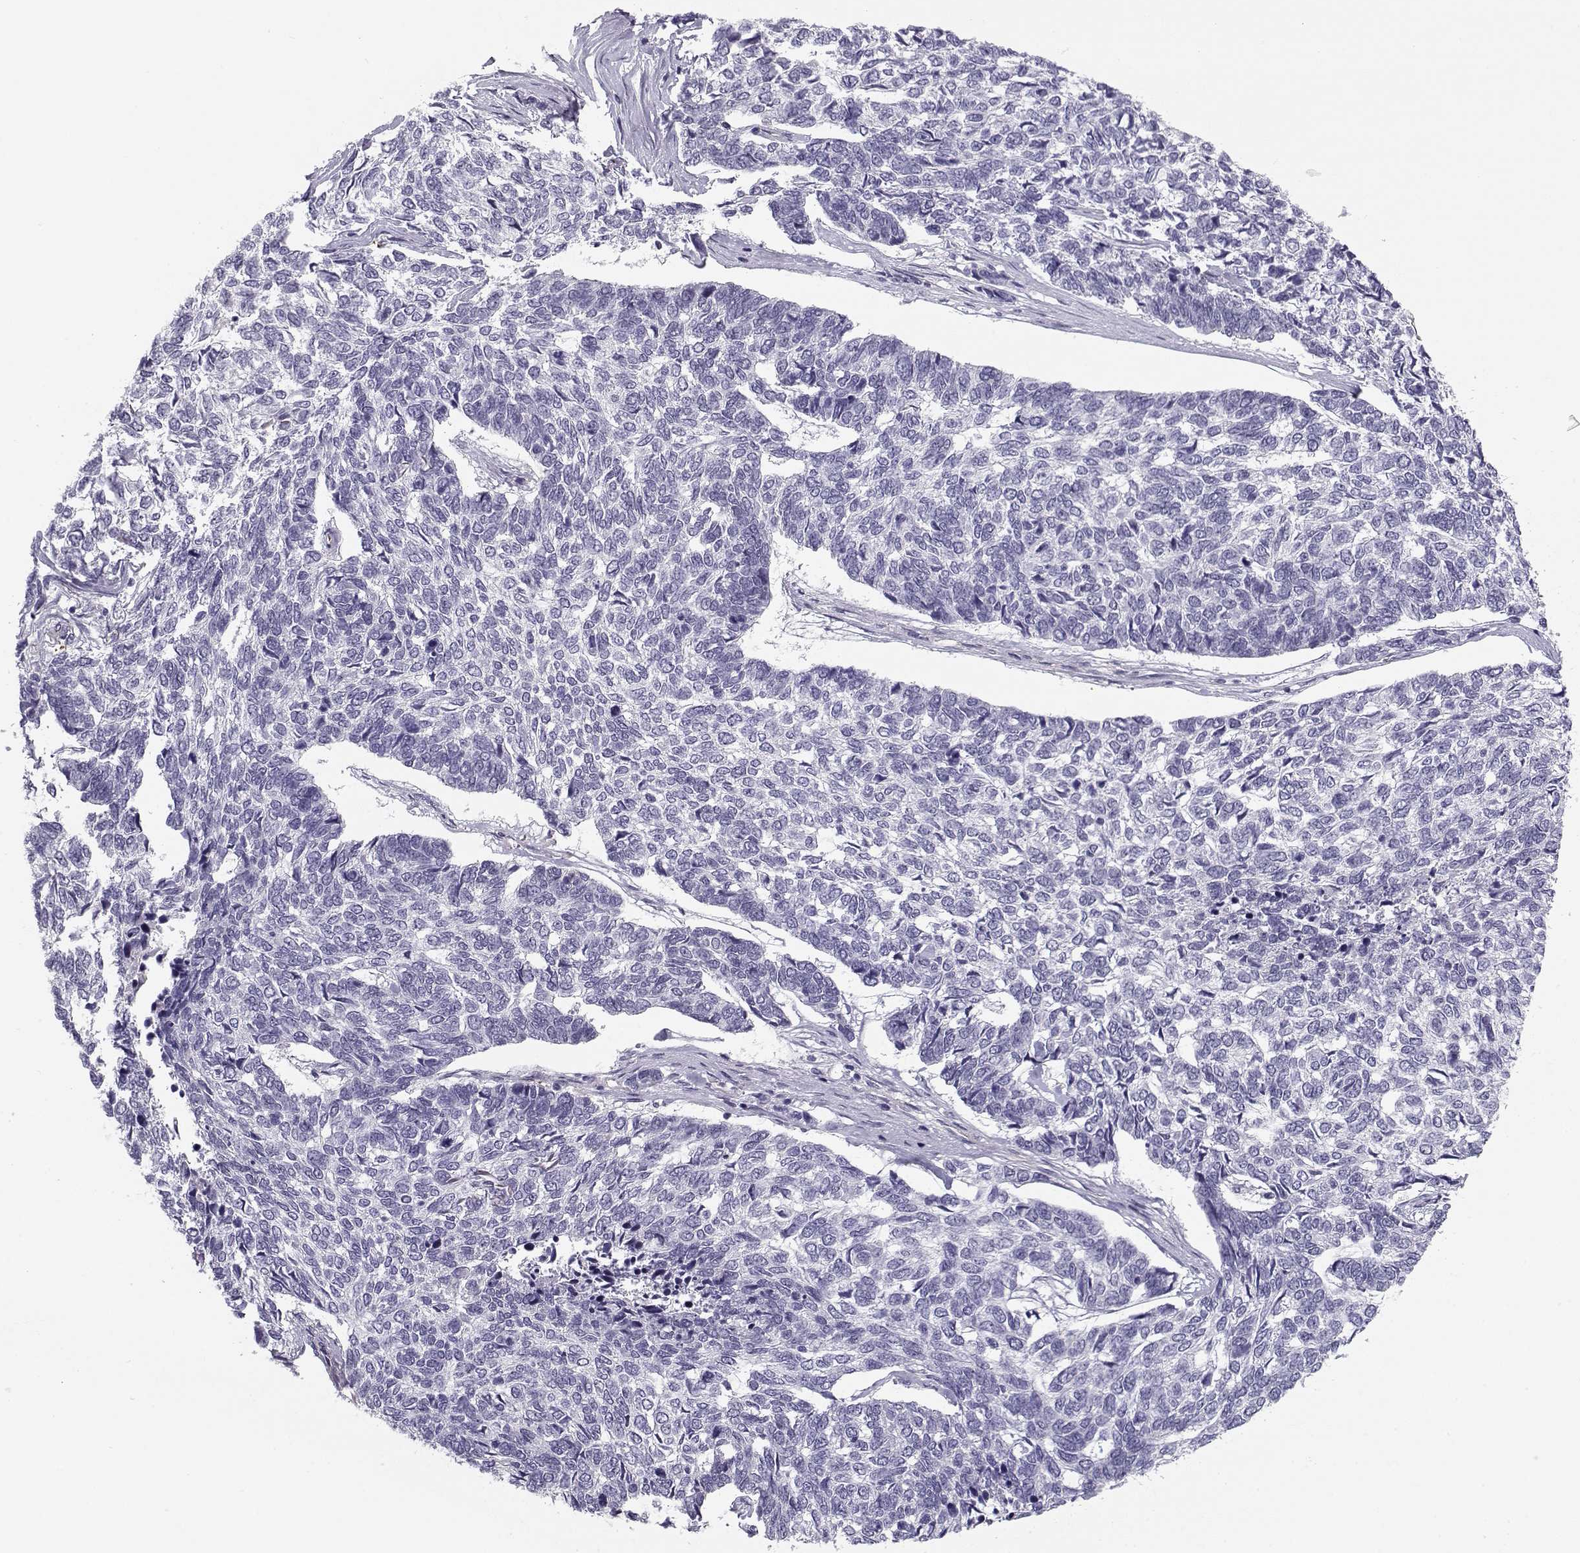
{"staining": {"intensity": "negative", "quantity": "none", "location": "none"}, "tissue": "skin cancer", "cell_type": "Tumor cells", "image_type": "cancer", "snomed": [{"axis": "morphology", "description": "Basal cell carcinoma"}, {"axis": "topography", "description": "Skin"}], "caption": "Tumor cells are negative for protein expression in human skin cancer (basal cell carcinoma). (DAB (3,3'-diaminobenzidine) immunohistochemistry, high magnification).", "gene": "MYO1A", "patient": {"sex": "female", "age": 65}}